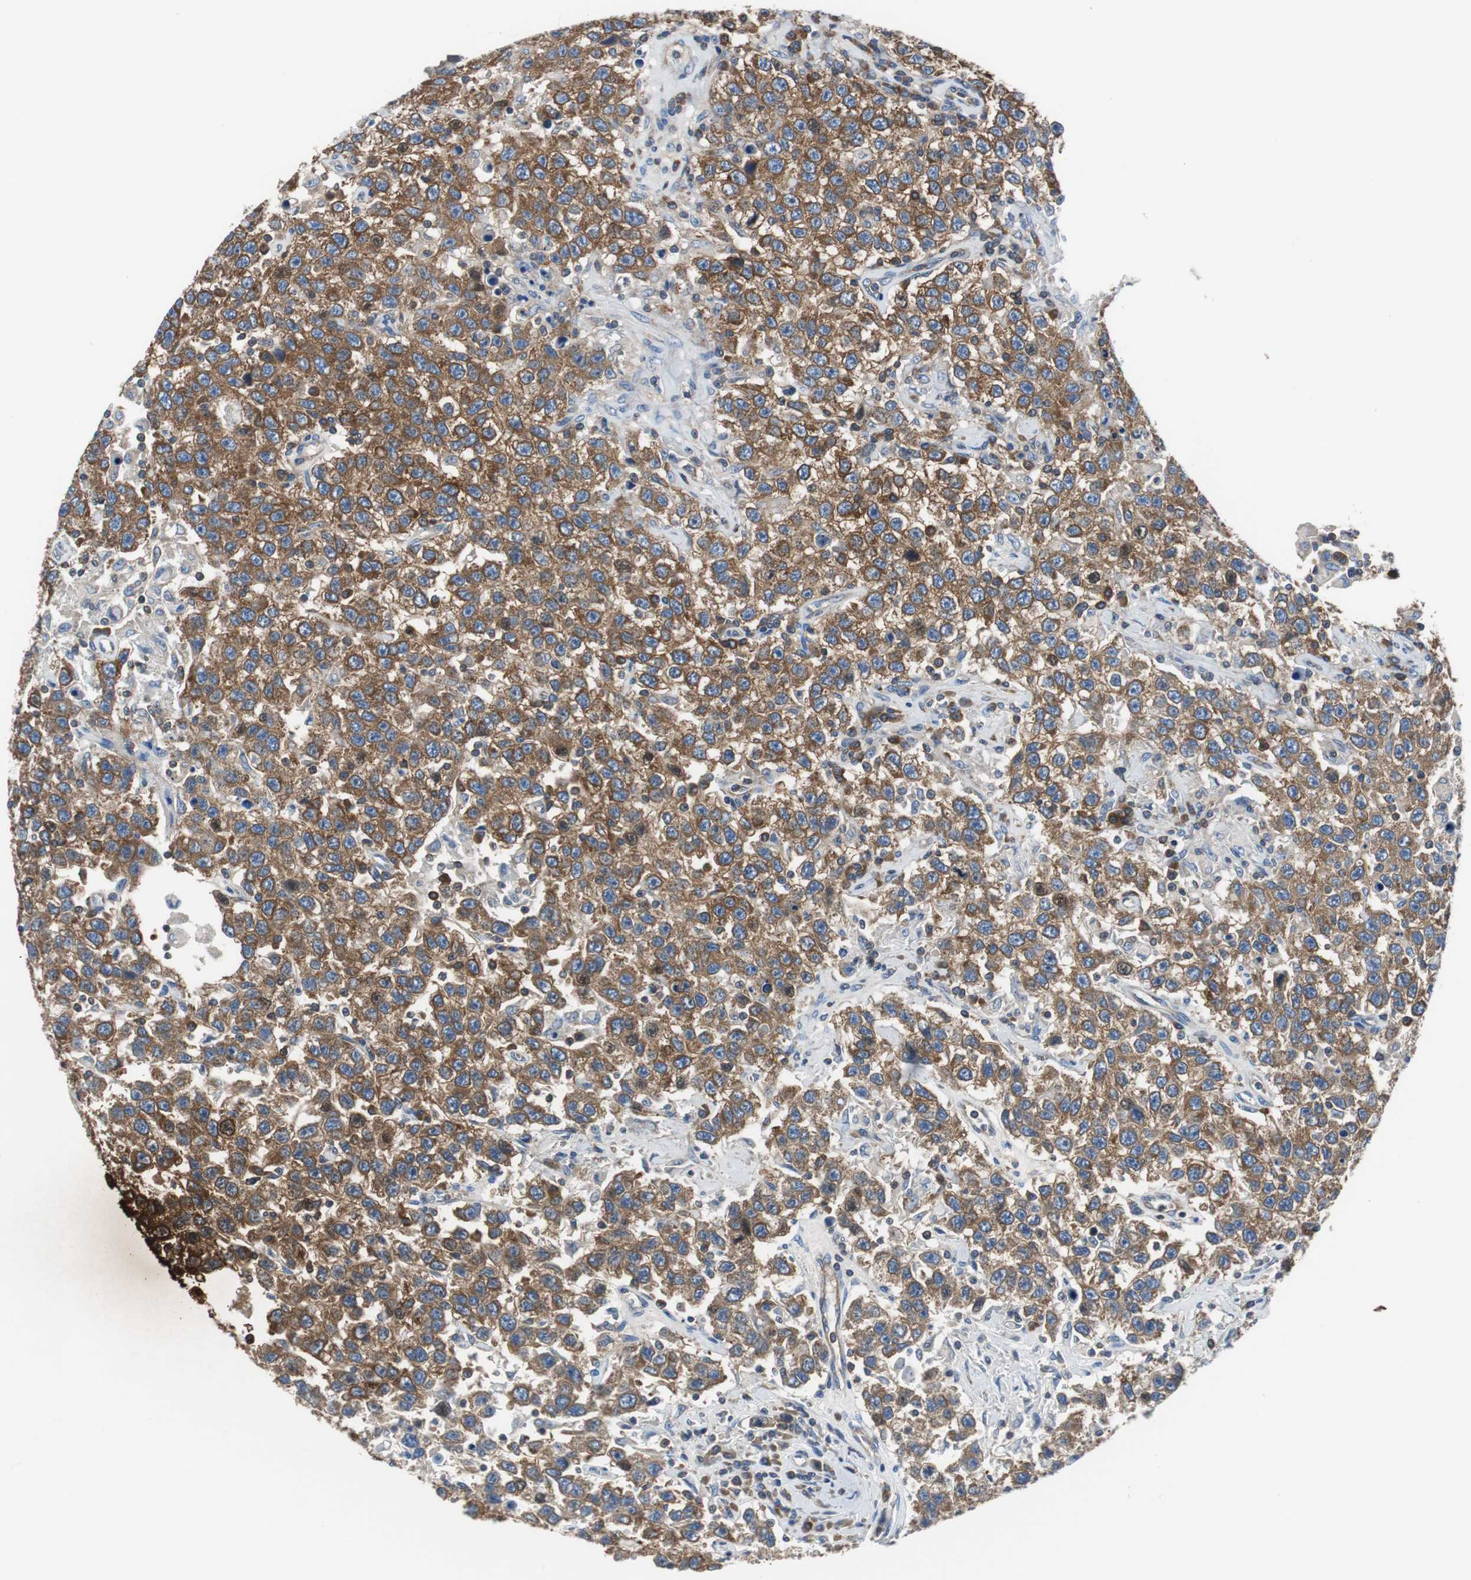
{"staining": {"intensity": "strong", "quantity": ">75%", "location": "cytoplasmic/membranous"}, "tissue": "testis cancer", "cell_type": "Tumor cells", "image_type": "cancer", "snomed": [{"axis": "morphology", "description": "Seminoma, NOS"}, {"axis": "topography", "description": "Testis"}], "caption": "Testis cancer stained for a protein (brown) demonstrates strong cytoplasmic/membranous positive expression in approximately >75% of tumor cells.", "gene": "BRAF", "patient": {"sex": "male", "age": 41}}